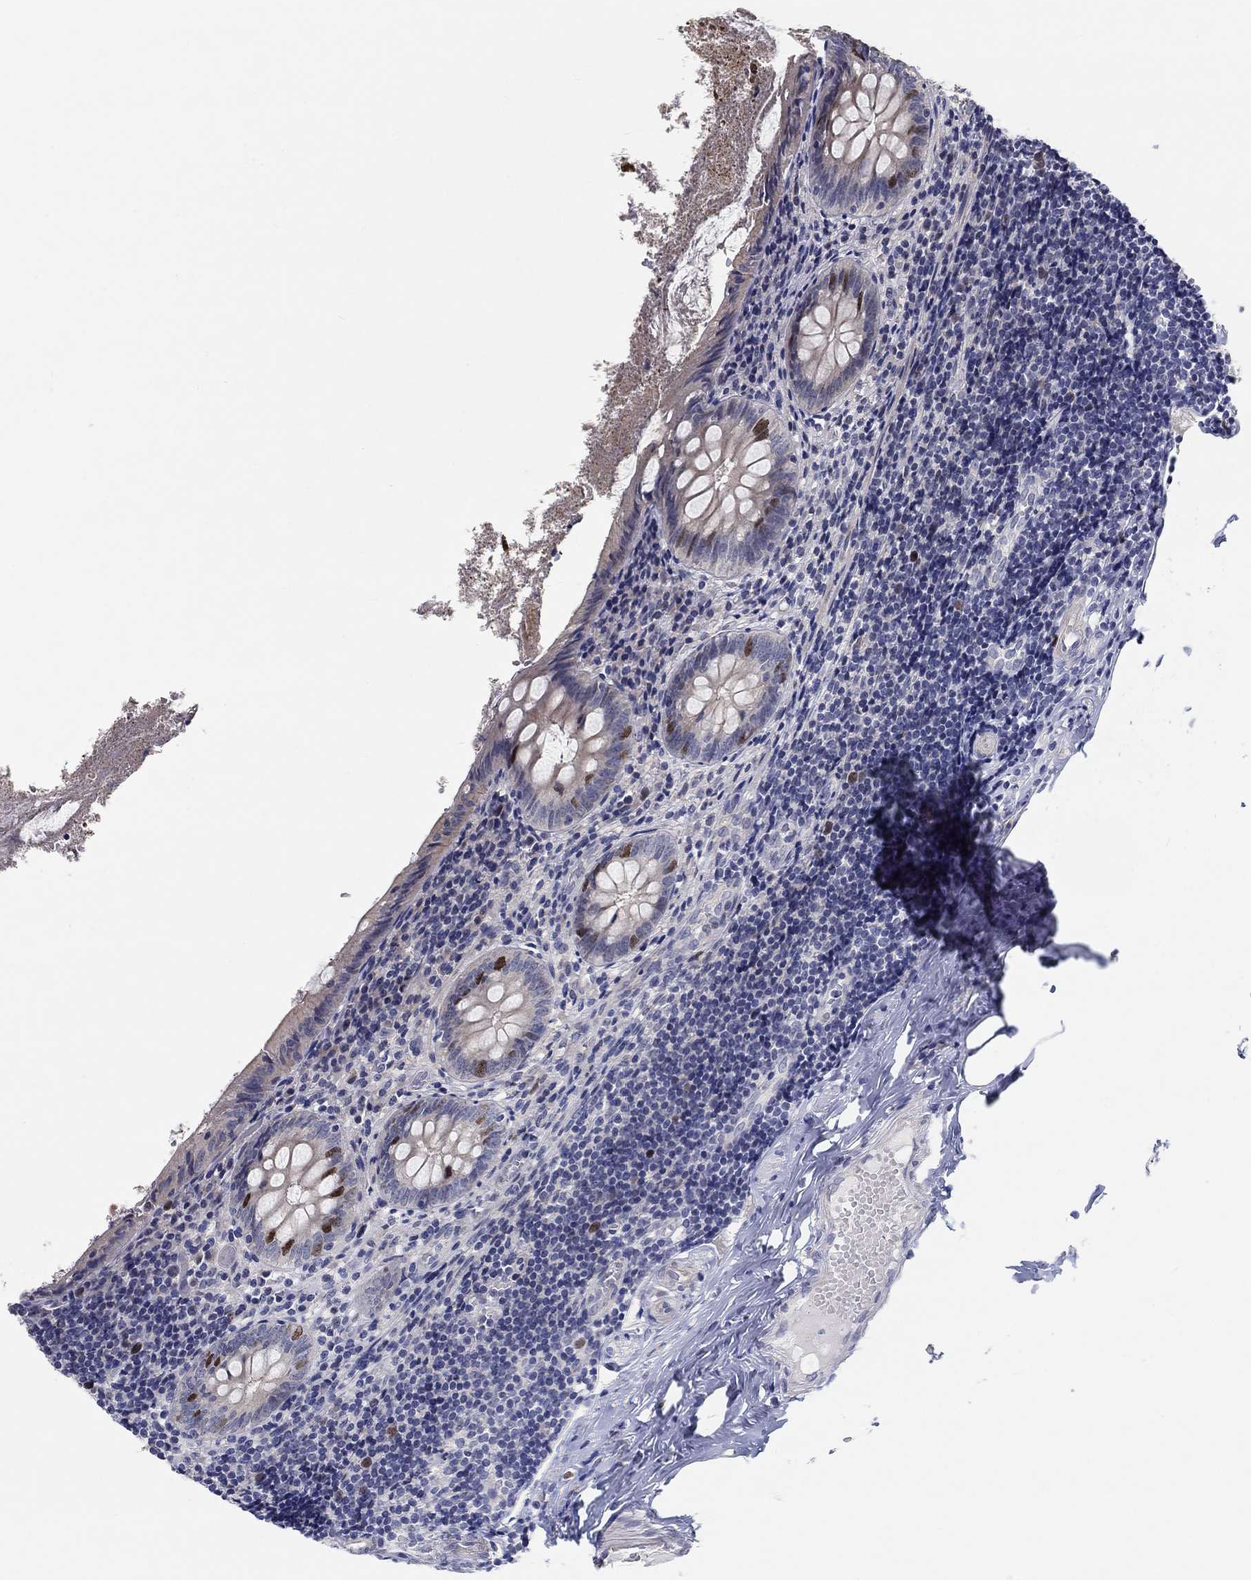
{"staining": {"intensity": "strong", "quantity": "<25%", "location": "nuclear"}, "tissue": "appendix", "cell_type": "Glandular cells", "image_type": "normal", "snomed": [{"axis": "morphology", "description": "Normal tissue, NOS"}, {"axis": "topography", "description": "Appendix"}], "caption": "Immunohistochemical staining of unremarkable appendix demonstrates medium levels of strong nuclear positivity in approximately <25% of glandular cells. The staining was performed using DAB to visualize the protein expression in brown, while the nuclei were stained in blue with hematoxylin (Magnification: 20x).", "gene": "PRC1", "patient": {"sex": "female", "age": 23}}